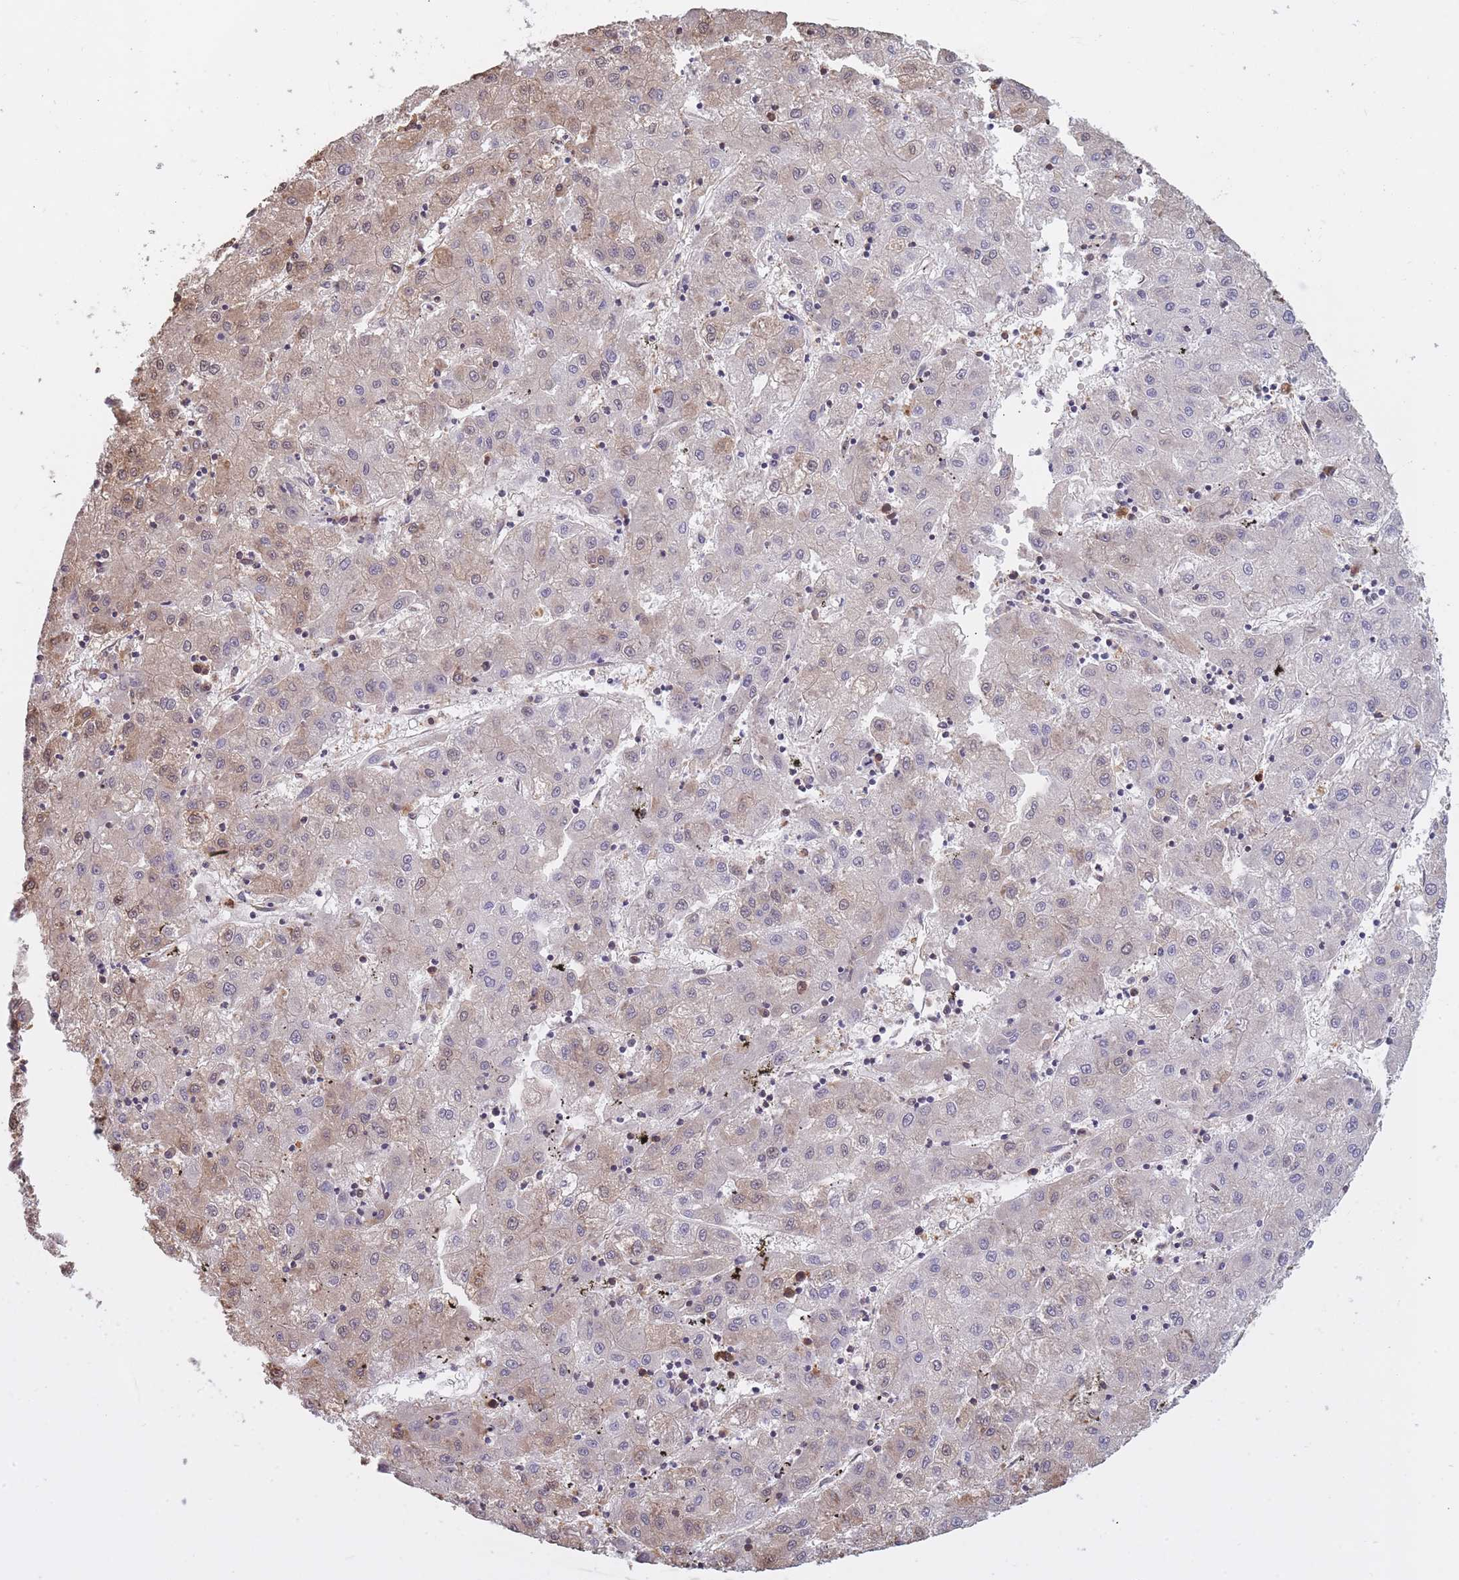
{"staining": {"intensity": "weak", "quantity": "<25%", "location": "nuclear"}, "tissue": "liver cancer", "cell_type": "Tumor cells", "image_type": "cancer", "snomed": [{"axis": "morphology", "description": "Carcinoma, Hepatocellular, NOS"}, {"axis": "topography", "description": "Liver"}], "caption": "A photomicrograph of human liver cancer (hepatocellular carcinoma) is negative for staining in tumor cells.", "gene": "ARL13B", "patient": {"sex": "male", "age": 72}}